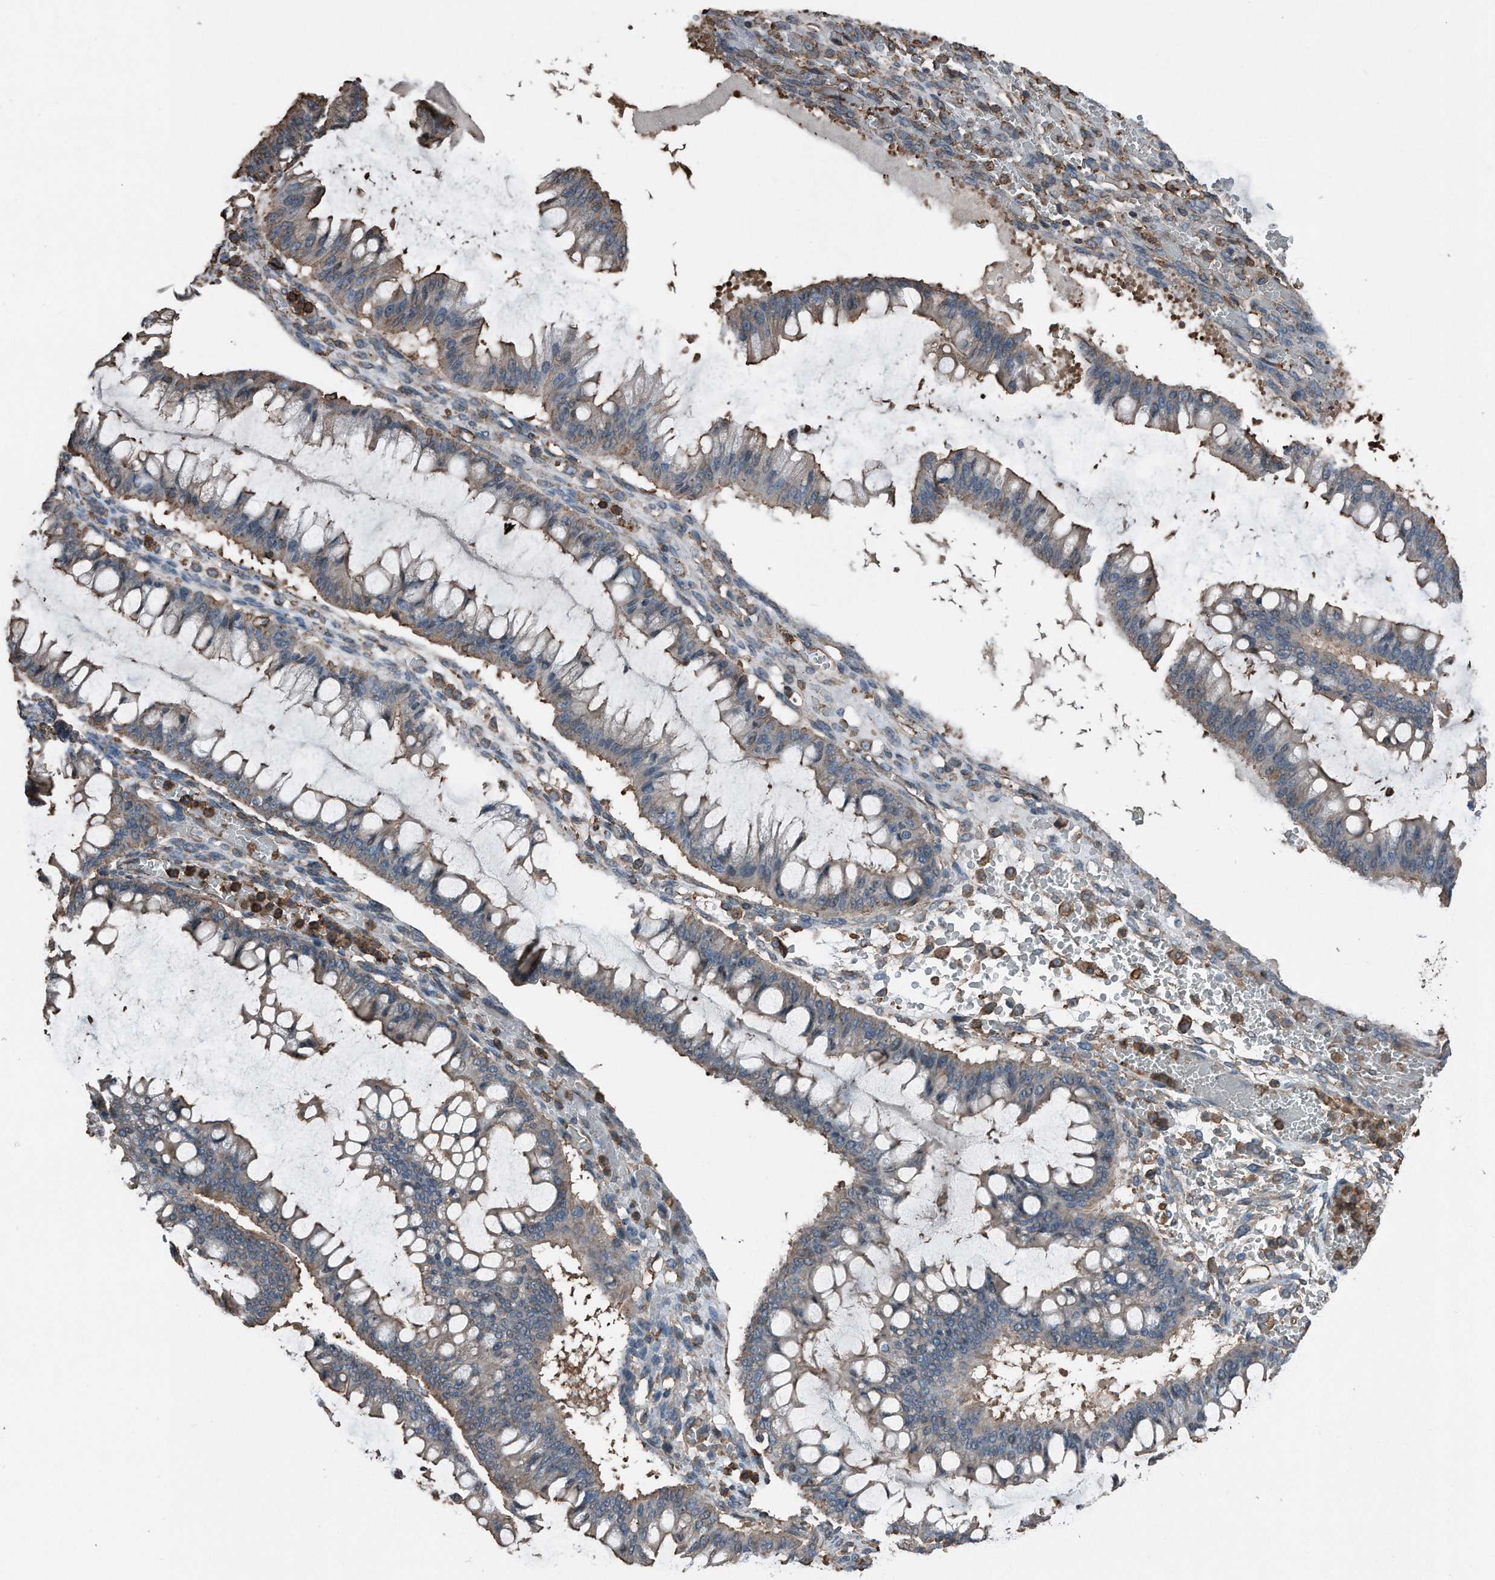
{"staining": {"intensity": "moderate", "quantity": "25%-75%", "location": "cytoplasmic/membranous"}, "tissue": "ovarian cancer", "cell_type": "Tumor cells", "image_type": "cancer", "snomed": [{"axis": "morphology", "description": "Cystadenocarcinoma, mucinous, NOS"}, {"axis": "topography", "description": "Ovary"}], "caption": "Immunohistochemical staining of human ovarian mucinous cystadenocarcinoma exhibits medium levels of moderate cytoplasmic/membranous expression in about 25%-75% of tumor cells. Using DAB (3,3'-diaminobenzidine) (brown) and hematoxylin (blue) stains, captured at high magnification using brightfield microscopy.", "gene": "RSPO3", "patient": {"sex": "female", "age": 73}}